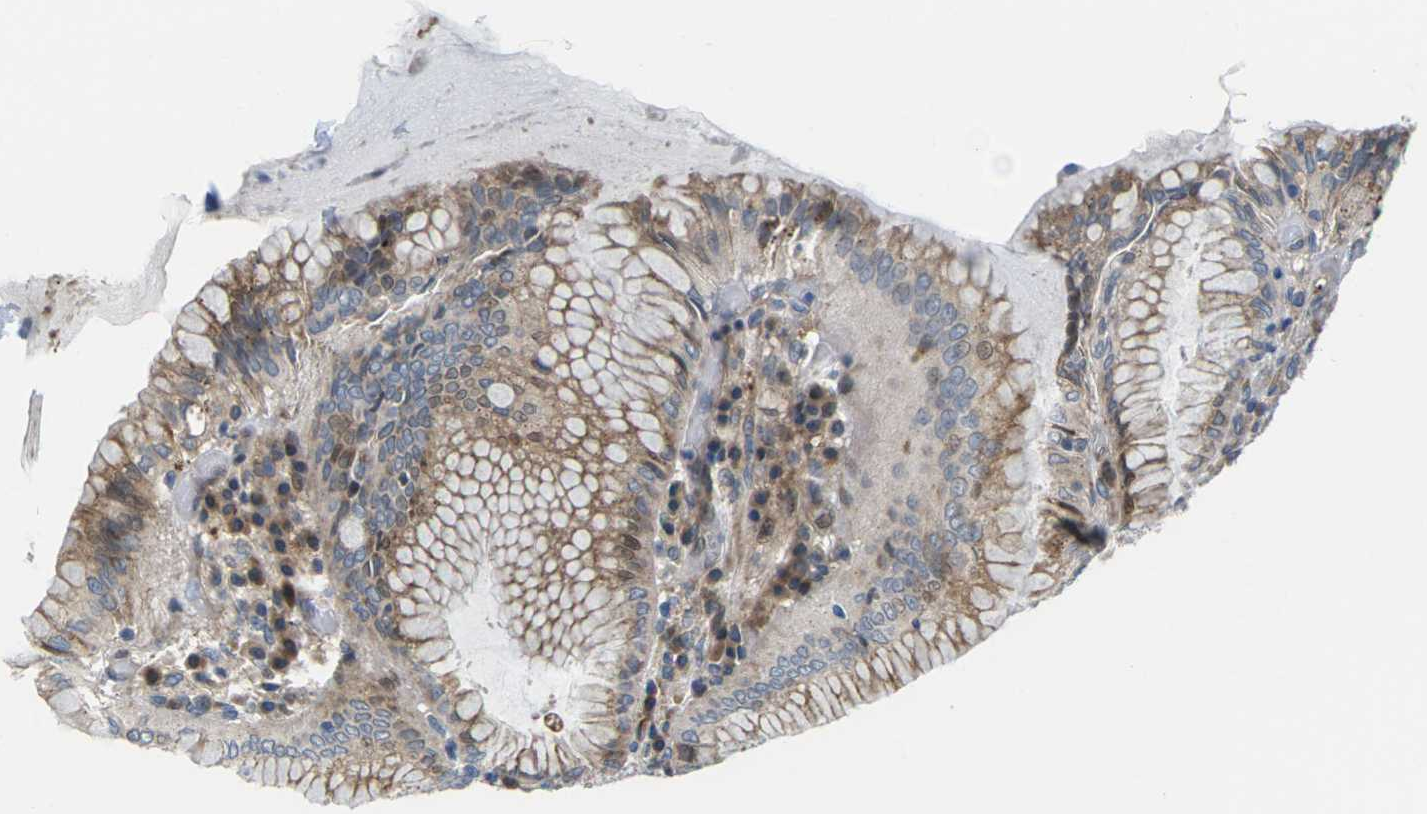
{"staining": {"intensity": "moderate", "quantity": ">75%", "location": "cytoplasmic/membranous"}, "tissue": "stomach", "cell_type": "Glandular cells", "image_type": "normal", "snomed": [{"axis": "morphology", "description": "Normal tissue, NOS"}, {"axis": "topography", "description": "Stomach, lower"}], "caption": "Immunohistochemical staining of unremarkable human stomach reveals >75% levels of moderate cytoplasmic/membranous protein staining in about >75% of glandular cells. (DAB (3,3'-diaminobenzidine) = brown stain, brightfield microscopy at high magnification).", "gene": "ROBO1", "patient": {"sex": "female", "age": 76}}